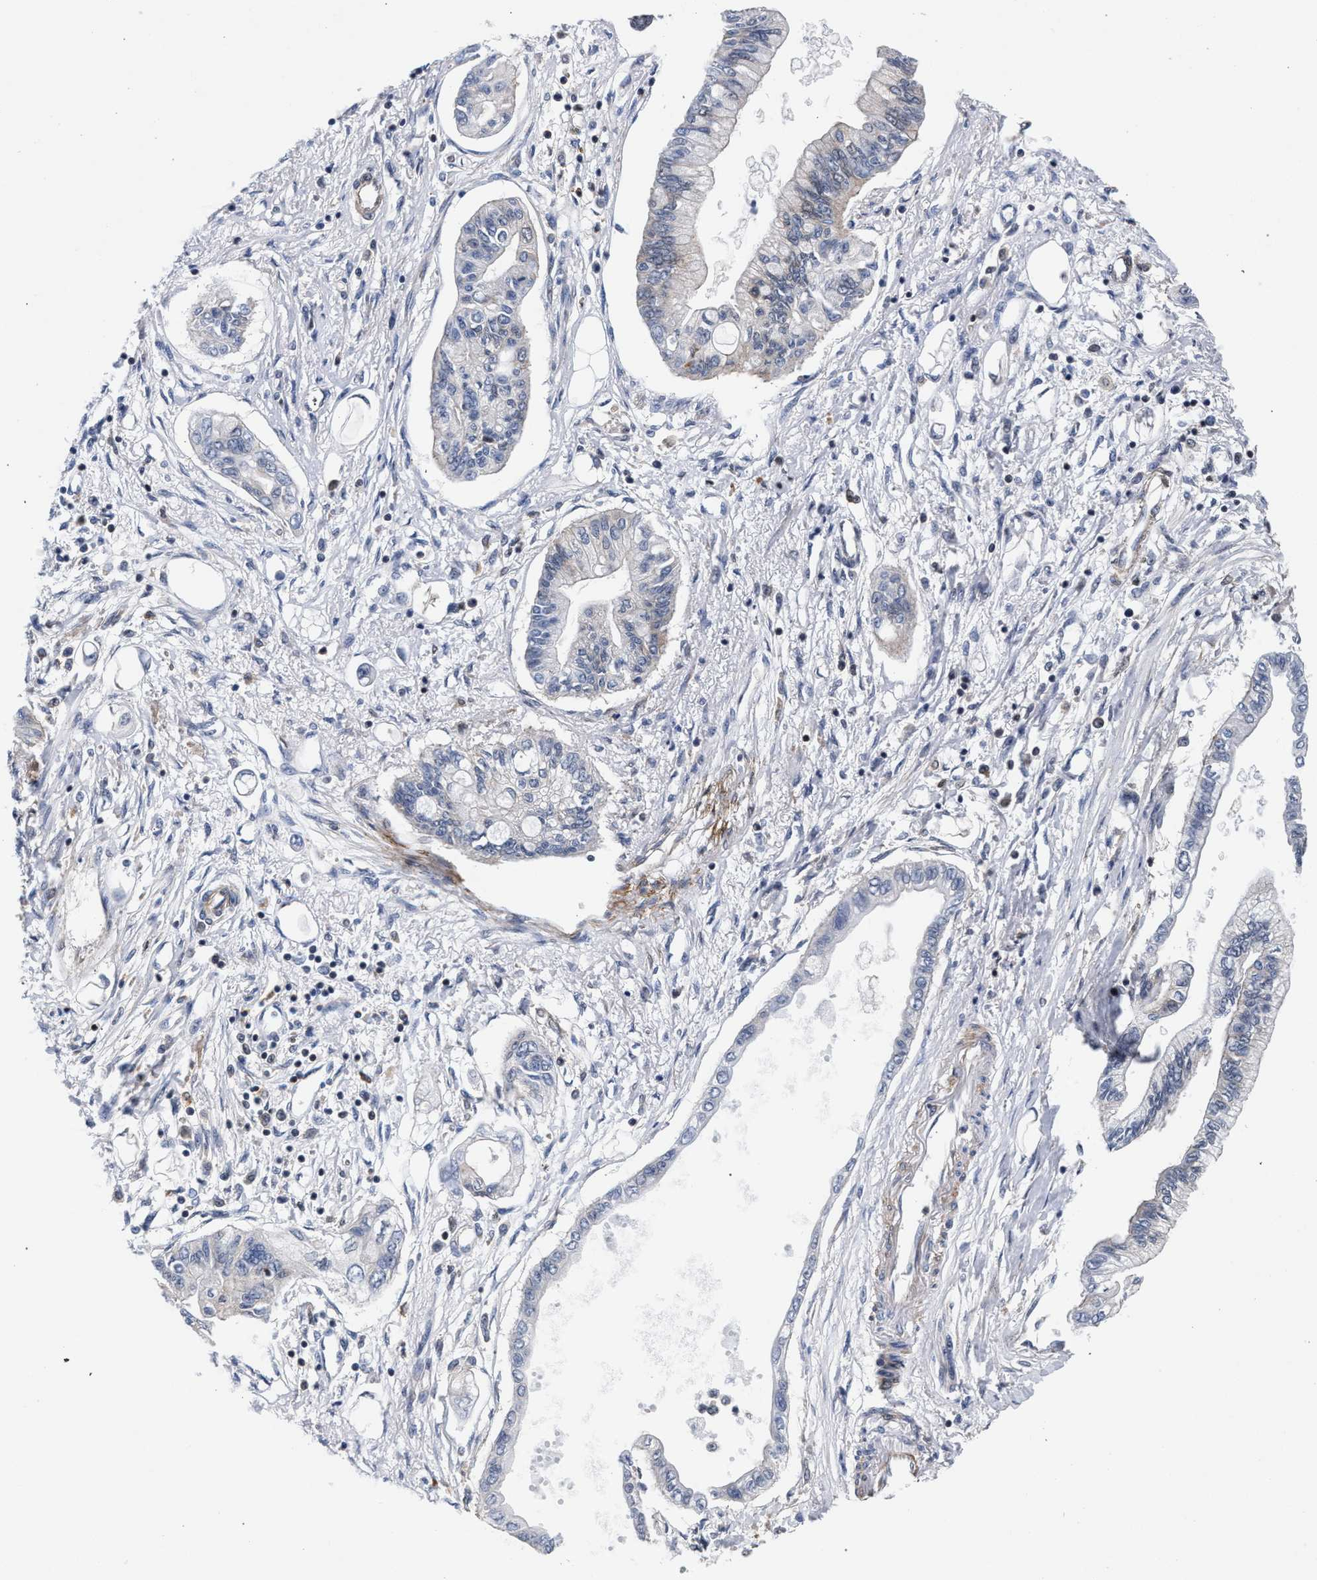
{"staining": {"intensity": "negative", "quantity": "none", "location": "none"}, "tissue": "pancreatic cancer", "cell_type": "Tumor cells", "image_type": "cancer", "snomed": [{"axis": "morphology", "description": "Adenocarcinoma, NOS"}, {"axis": "topography", "description": "Pancreas"}], "caption": "An immunohistochemistry (IHC) photomicrograph of pancreatic cancer is shown. There is no staining in tumor cells of pancreatic cancer. The staining is performed using DAB (3,3'-diaminobenzidine) brown chromogen with nuclei counter-stained in using hematoxylin.", "gene": "LASP1", "patient": {"sex": "female", "age": 77}}